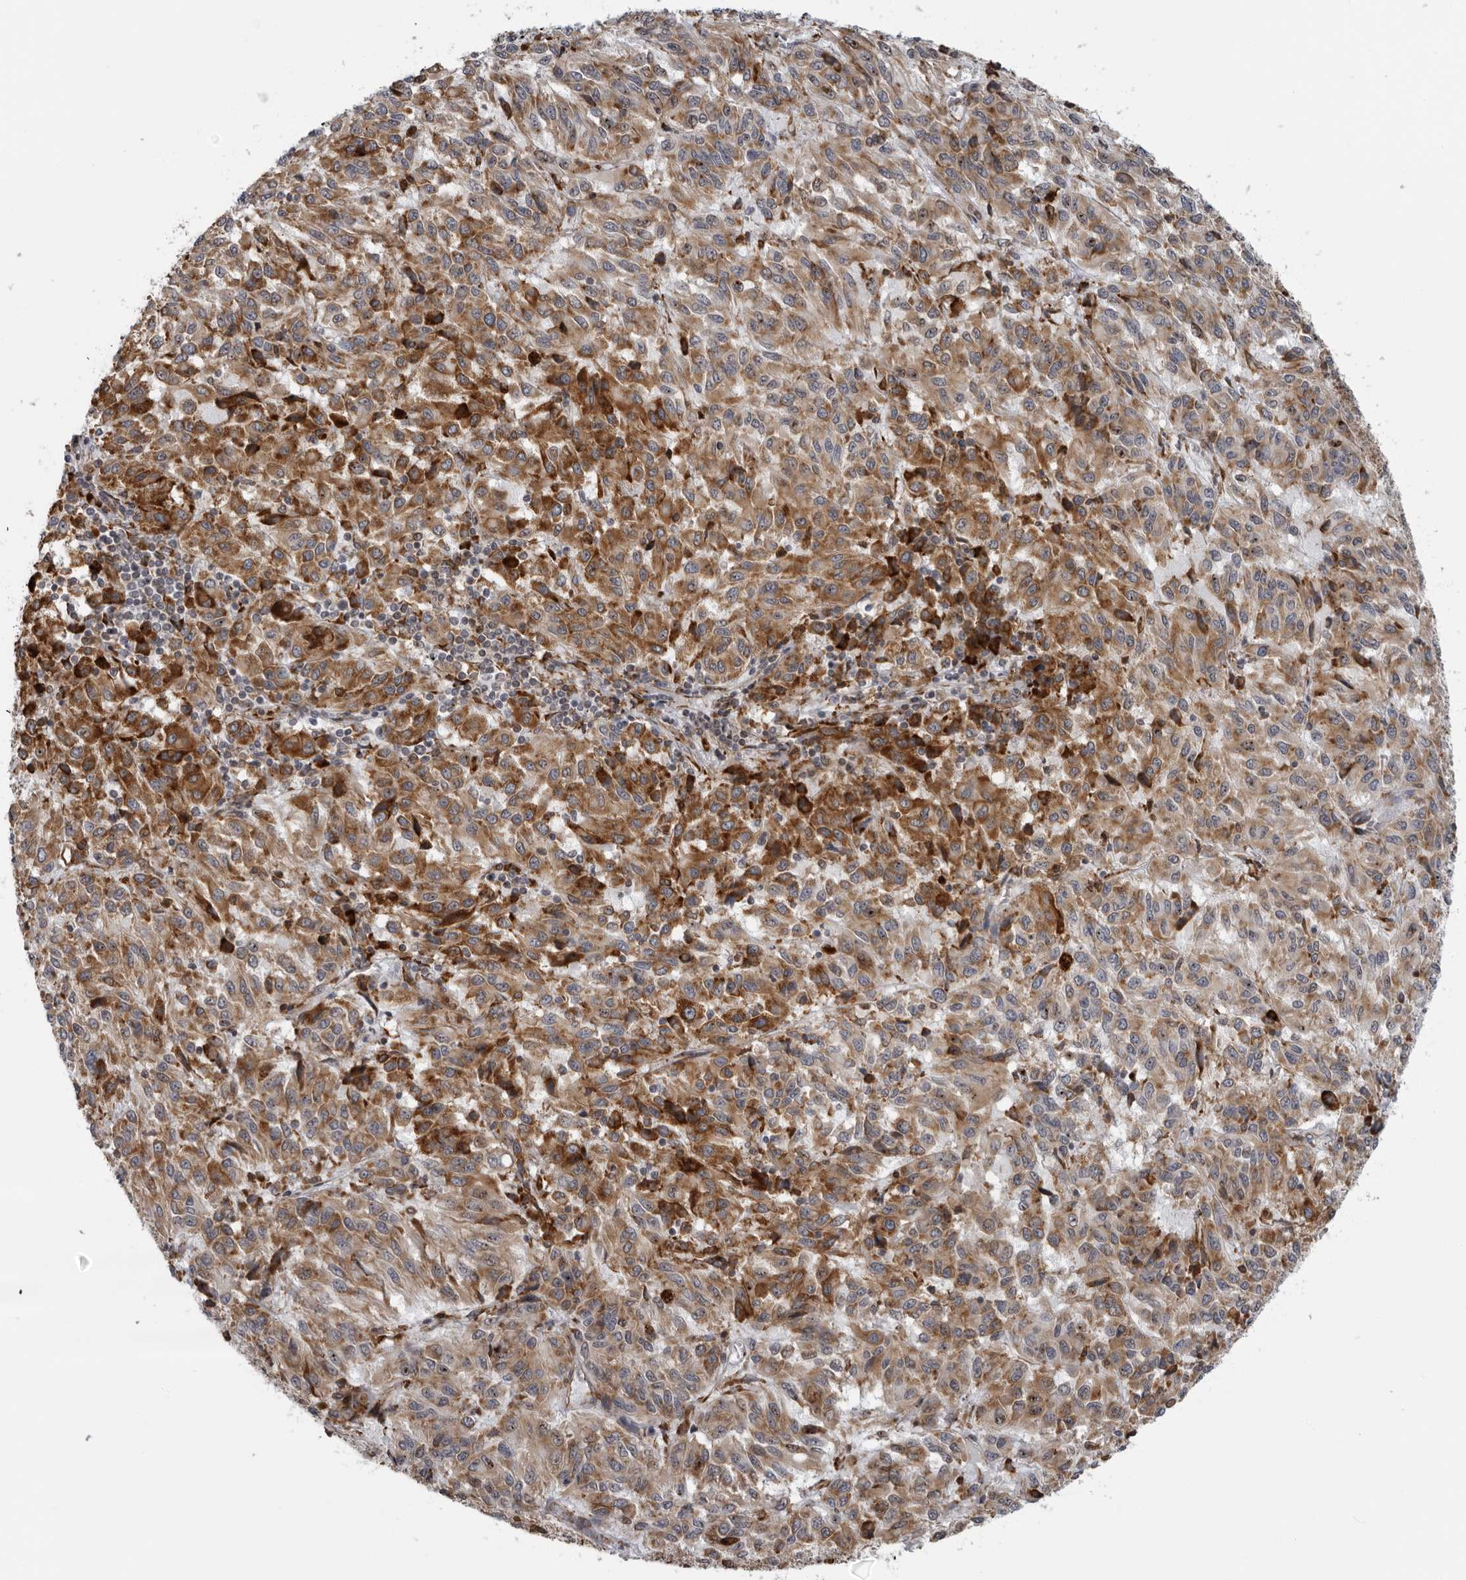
{"staining": {"intensity": "moderate", "quantity": ">75%", "location": "cytoplasmic/membranous"}, "tissue": "melanoma", "cell_type": "Tumor cells", "image_type": "cancer", "snomed": [{"axis": "morphology", "description": "Malignant melanoma, Metastatic site"}, {"axis": "topography", "description": "Lung"}], "caption": "Protein expression analysis of human malignant melanoma (metastatic site) reveals moderate cytoplasmic/membranous staining in about >75% of tumor cells.", "gene": "ALPK2", "patient": {"sex": "male", "age": 64}}